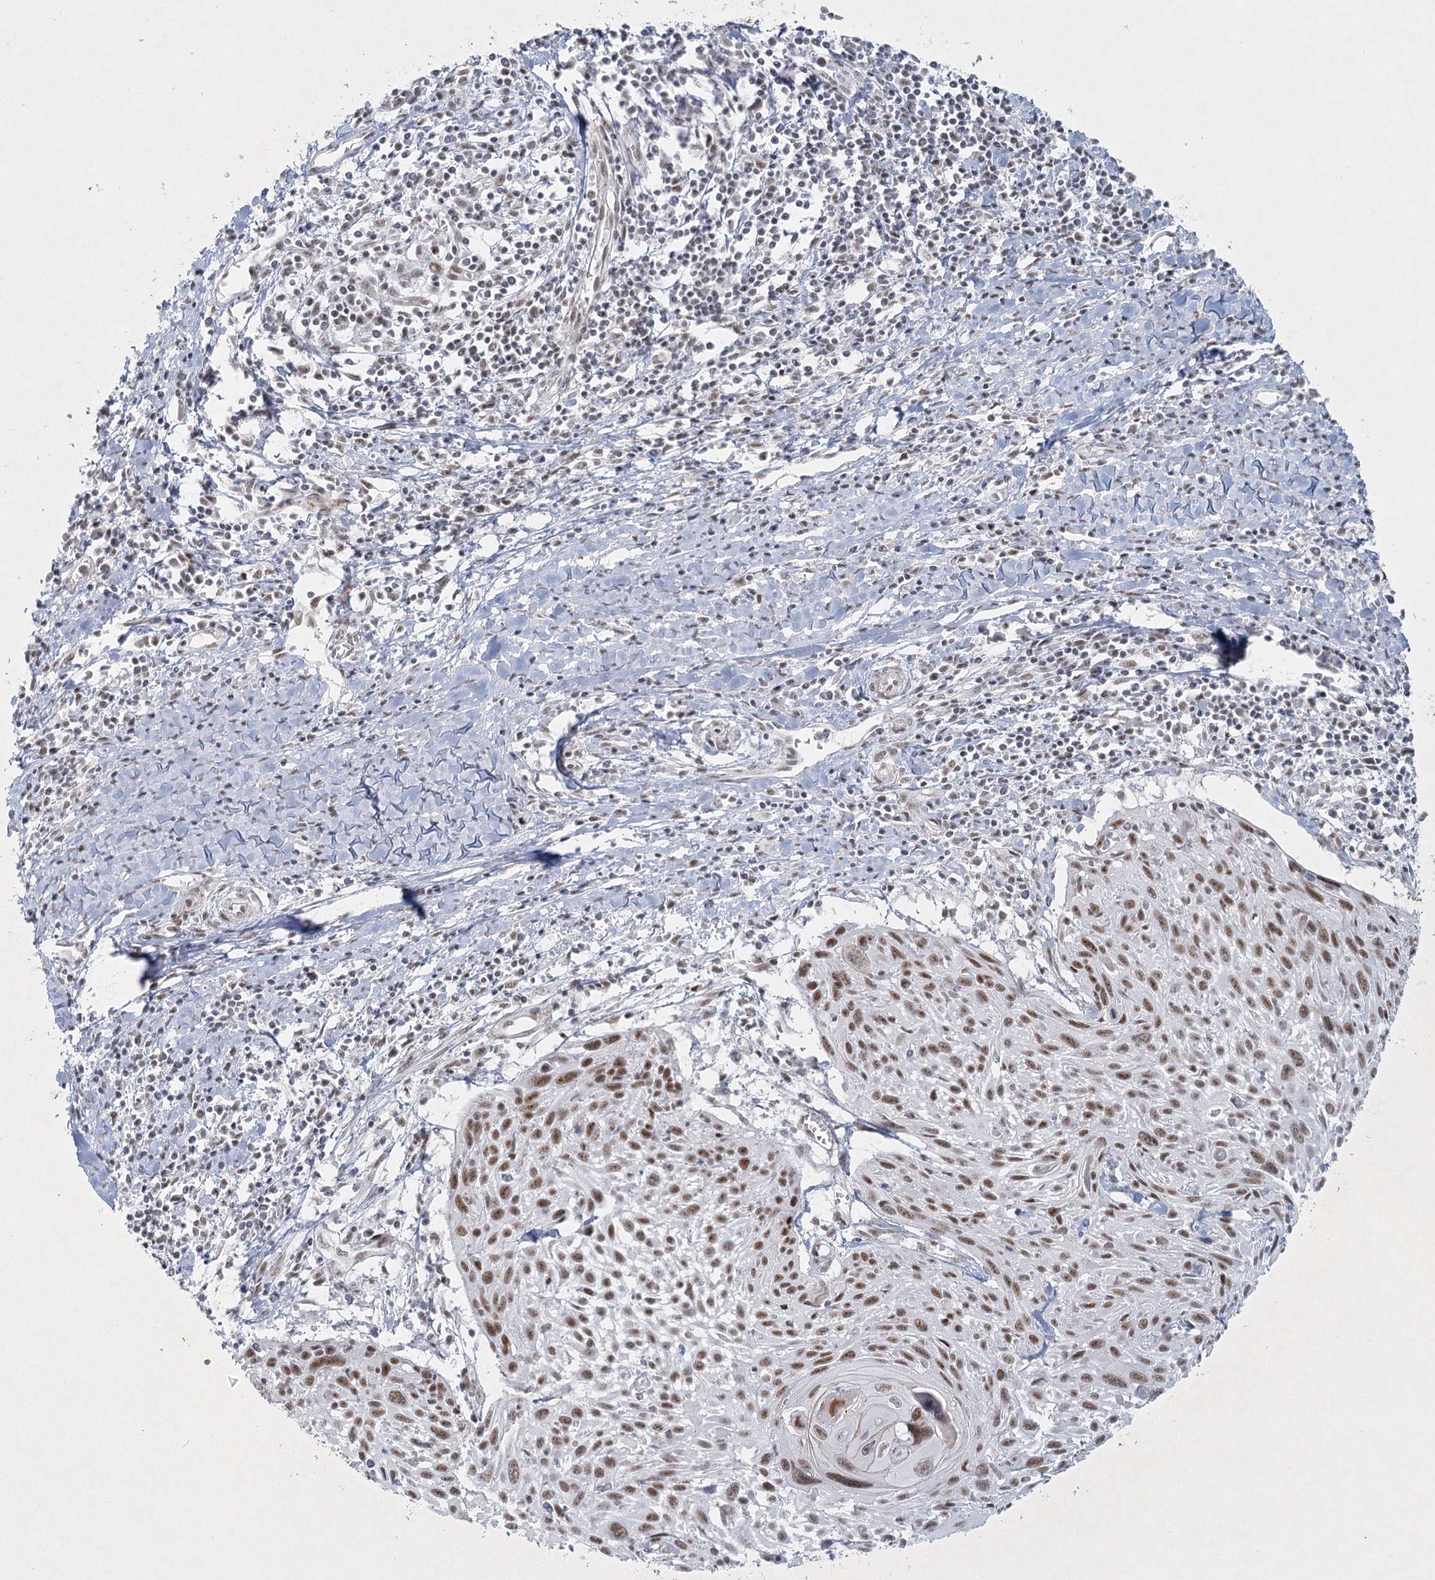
{"staining": {"intensity": "moderate", "quantity": ">75%", "location": "nuclear"}, "tissue": "cervical cancer", "cell_type": "Tumor cells", "image_type": "cancer", "snomed": [{"axis": "morphology", "description": "Squamous cell carcinoma, NOS"}, {"axis": "topography", "description": "Cervix"}], "caption": "Immunohistochemical staining of cervical cancer shows medium levels of moderate nuclear protein expression in about >75% of tumor cells. (brown staining indicates protein expression, while blue staining denotes nuclei).", "gene": "U2SURP", "patient": {"sex": "female", "age": 51}}